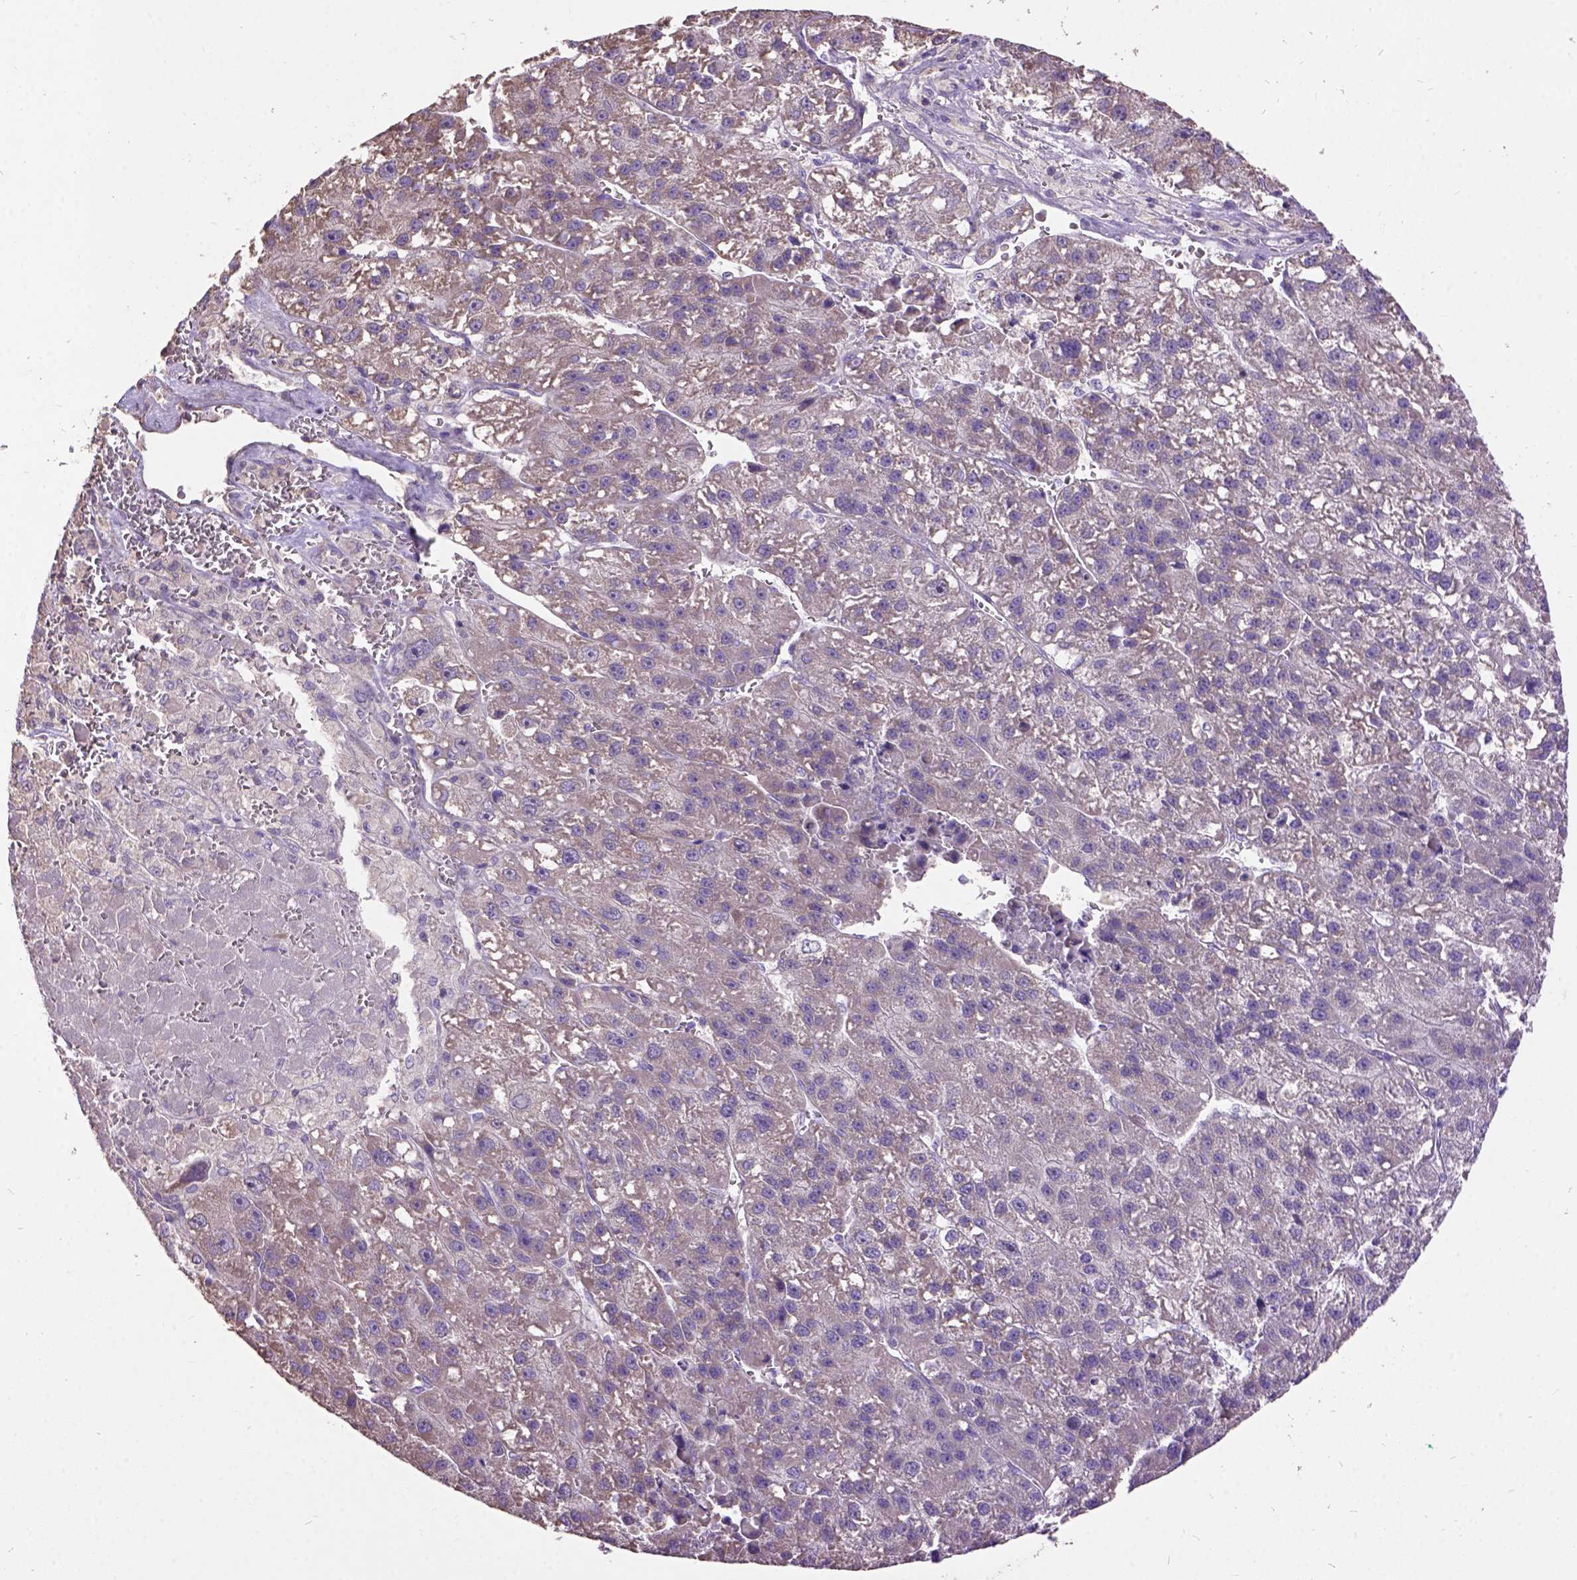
{"staining": {"intensity": "weak", "quantity": "<25%", "location": "cytoplasmic/membranous"}, "tissue": "liver cancer", "cell_type": "Tumor cells", "image_type": "cancer", "snomed": [{"axis": "morphology", "description": "Carcinoma, Hepatocellular, NOS"}, {"axis": "topography", "description": "Liver"}], "caption": "Human liver hepatocellular carcinoma stained for a protein using IHC shows no positivity in tumor cells.", "gene": "DQX1", "patient": {"sex": "female", "age": 70}}